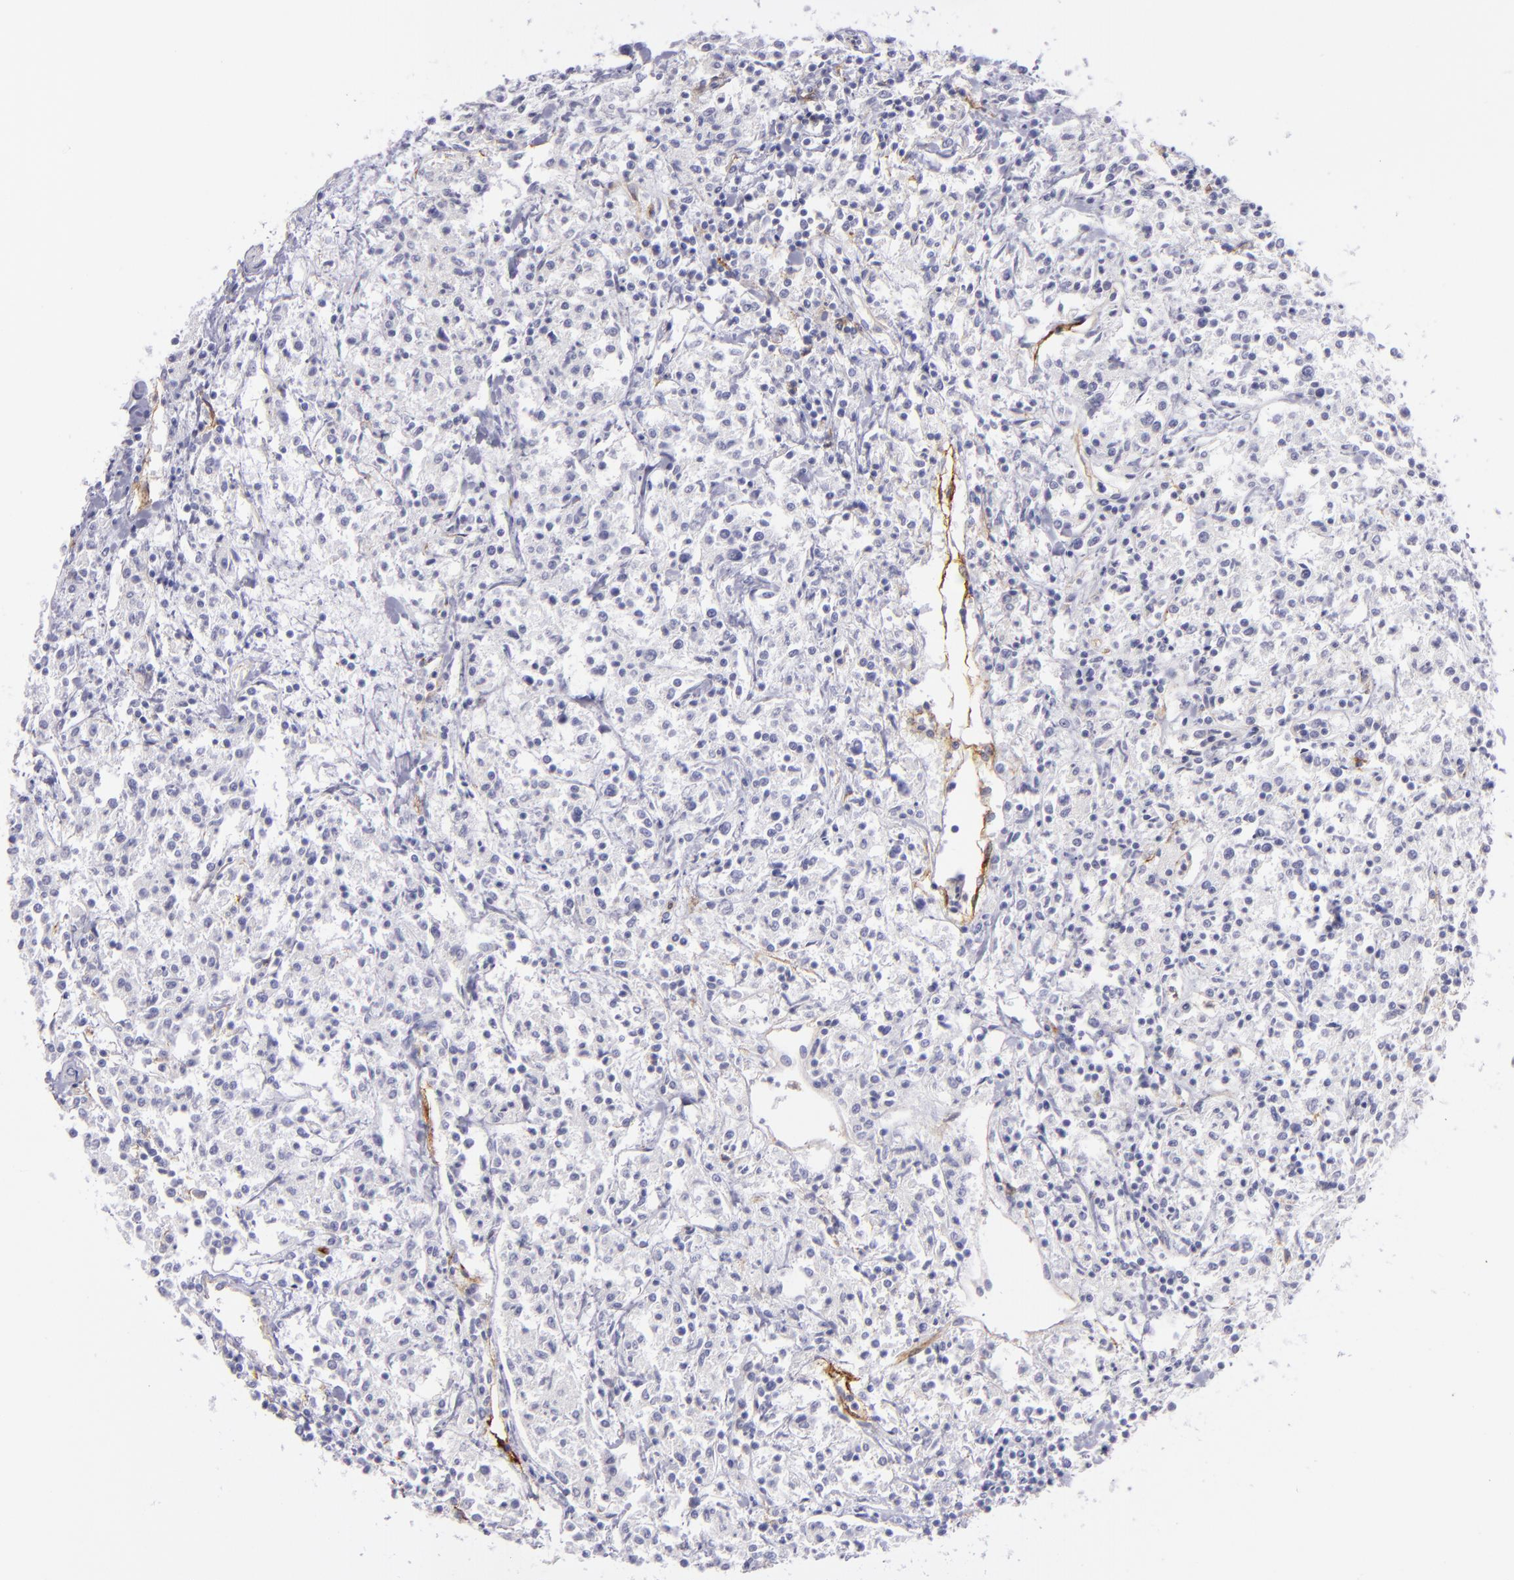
{"staining": {"intensity": "negative", "quantity": "none", "location": "none"}, "tissue": "lymphoma", "cell_type": "Tumor cells", "image_type": "cancer", "snomed": [{"axis": "morphology", "description": "Malignant lymphoma, non-Hodgkin's type, Low grade"}, {"axis": "topography", "description": "Small intestine"}], "caption": "IHC image of human lymphoma stained for a protein (brown), which exhibits no positivity in tumor cells.", "gene": "THBD", "patient": {"sex": "female", "age": 59}}